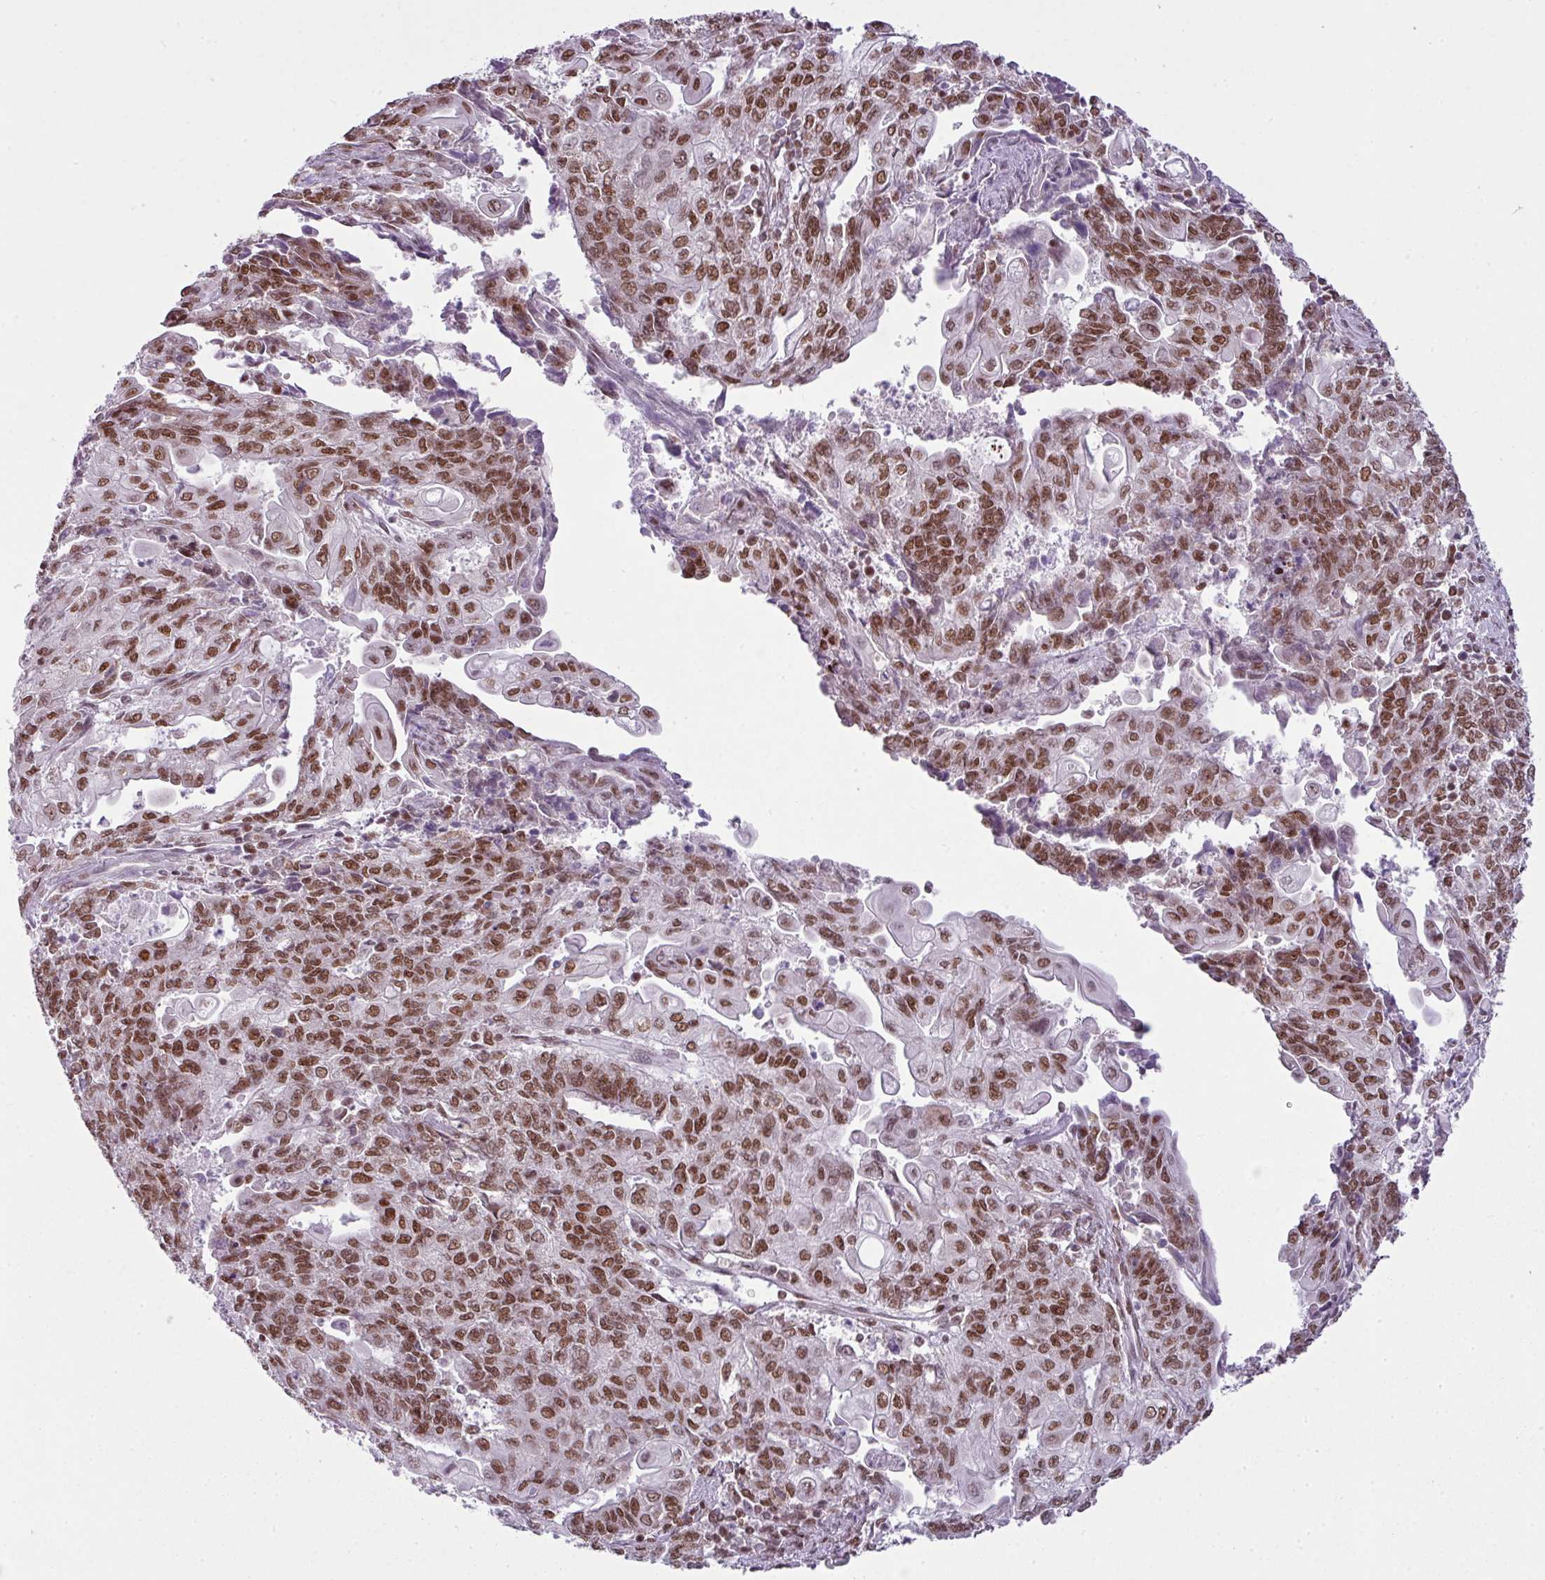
{"staining": {"intensity": "moderate", "quantity": ">75%", "location": "nuclear"}, "tissue": "endometrial cancer", "cell_type": "Tumor cells", "image_type": "cancer", "snomed": [{"axis": "morphology", "description": "Adenocarcinoma, NOS"}, {"axis": "topography", "description": "Endometrium"}], "caption": "DAB immunohistochemical staining of endometrial adenocarcinoma reveals moderate nuclear protein positivity in about >75% of tumor cells.", "gene": "ARL6IP4", "patient": {"sex": "female", "age": 54}}